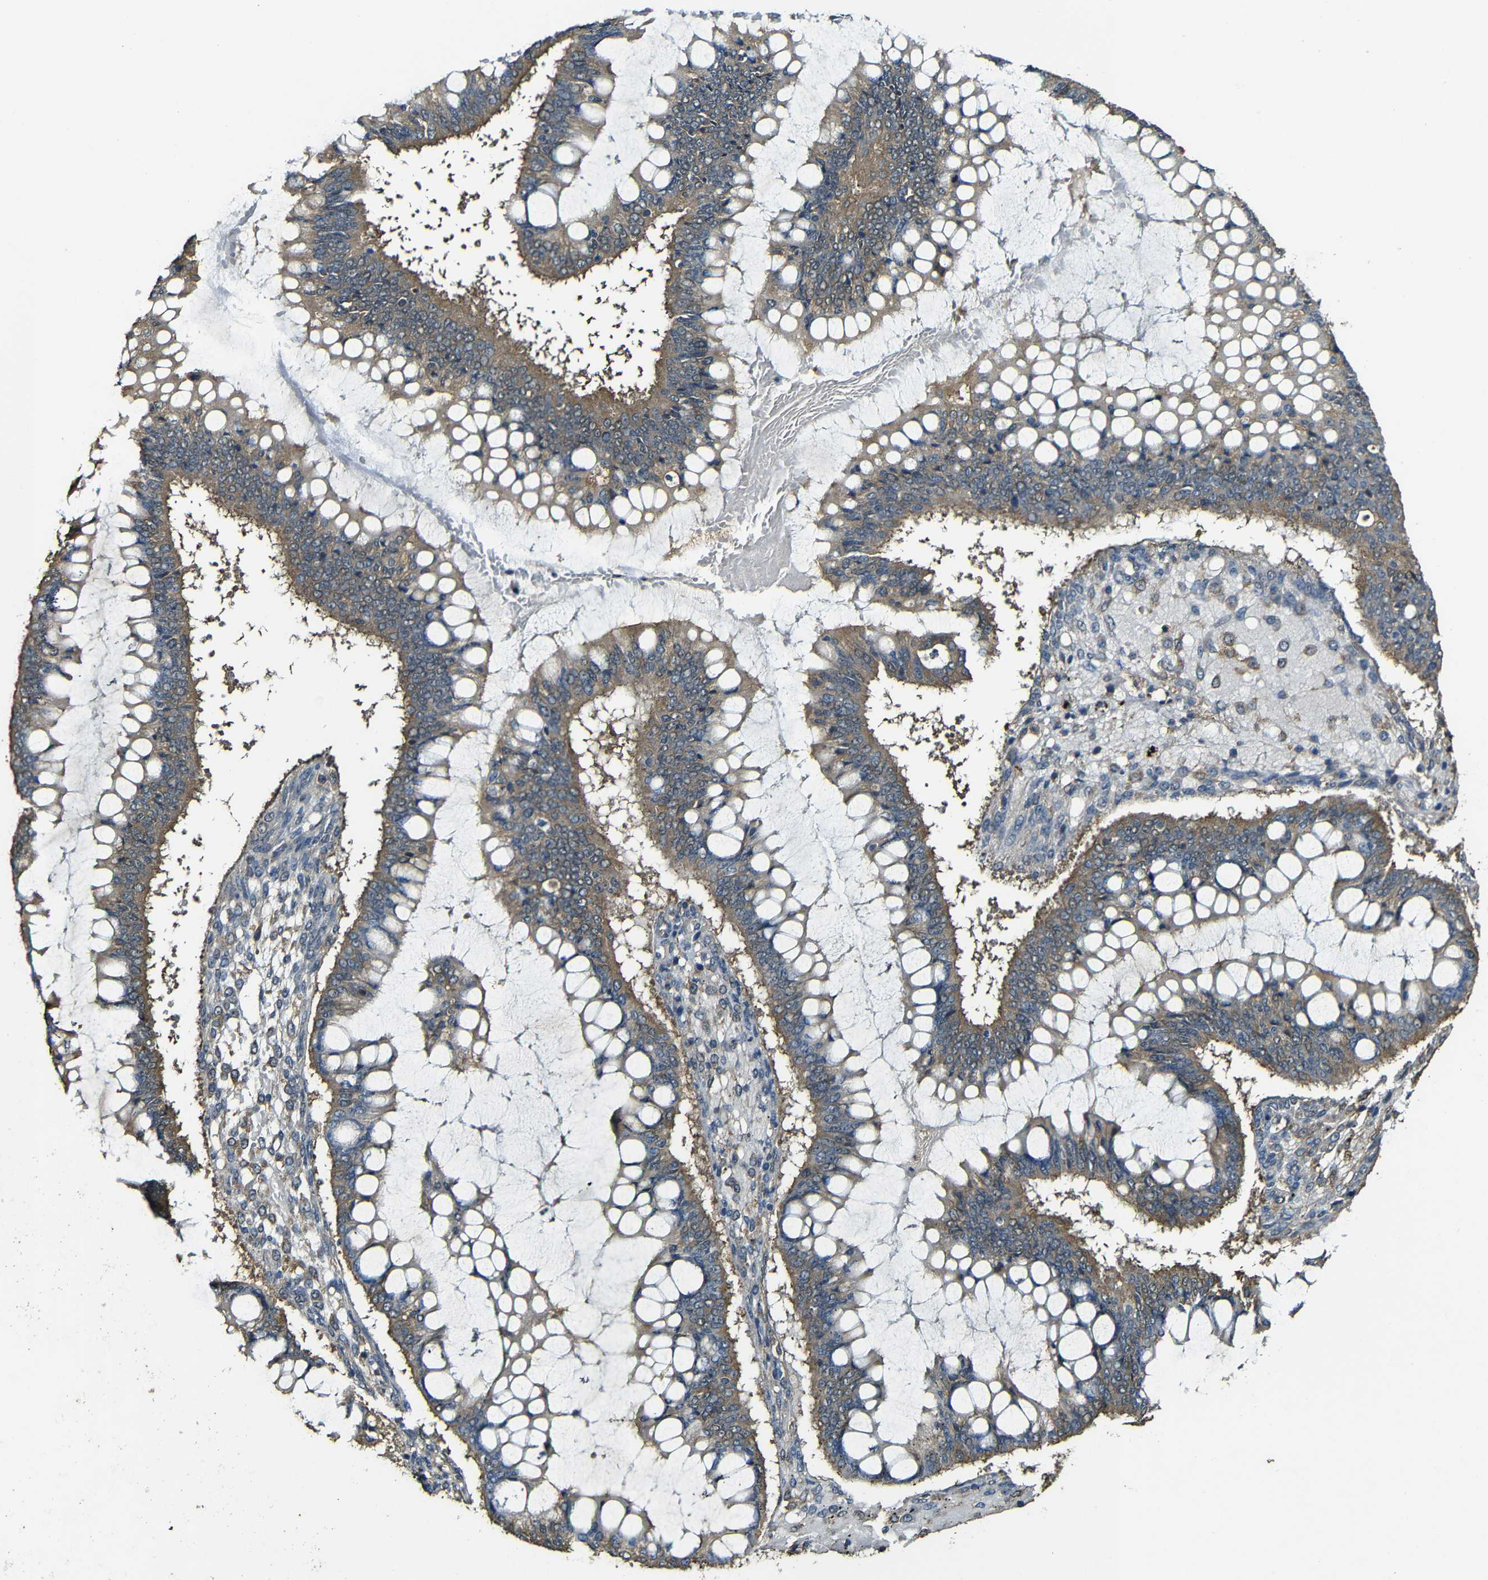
{"staining": {"intensity": "moderate", "quantity": ">75%", "location": "cytoplasmic/membranous"}, "tissue": "ovarian cancer", "cell_type": "Tumor cells", "image_type": "cancer", "snomed": [{"axis": "morphology", "description": "Cystadenocarcinoma, mucinous, NOS"}, {"axis": "topography", "description": "Ovary"}], "caption": "Ovarian cancer (mucinous cystadenocarcinoma) tissue displays moderate cytoplasmic/membranous positivity in about >75% of tumor cells The staining was performed using DAB, with brown indicating positive protein expression. Nuclei are stained blue with hematoxylin.", "gene": "CASP8", "patient": {"sex": "female", "age": 73}}